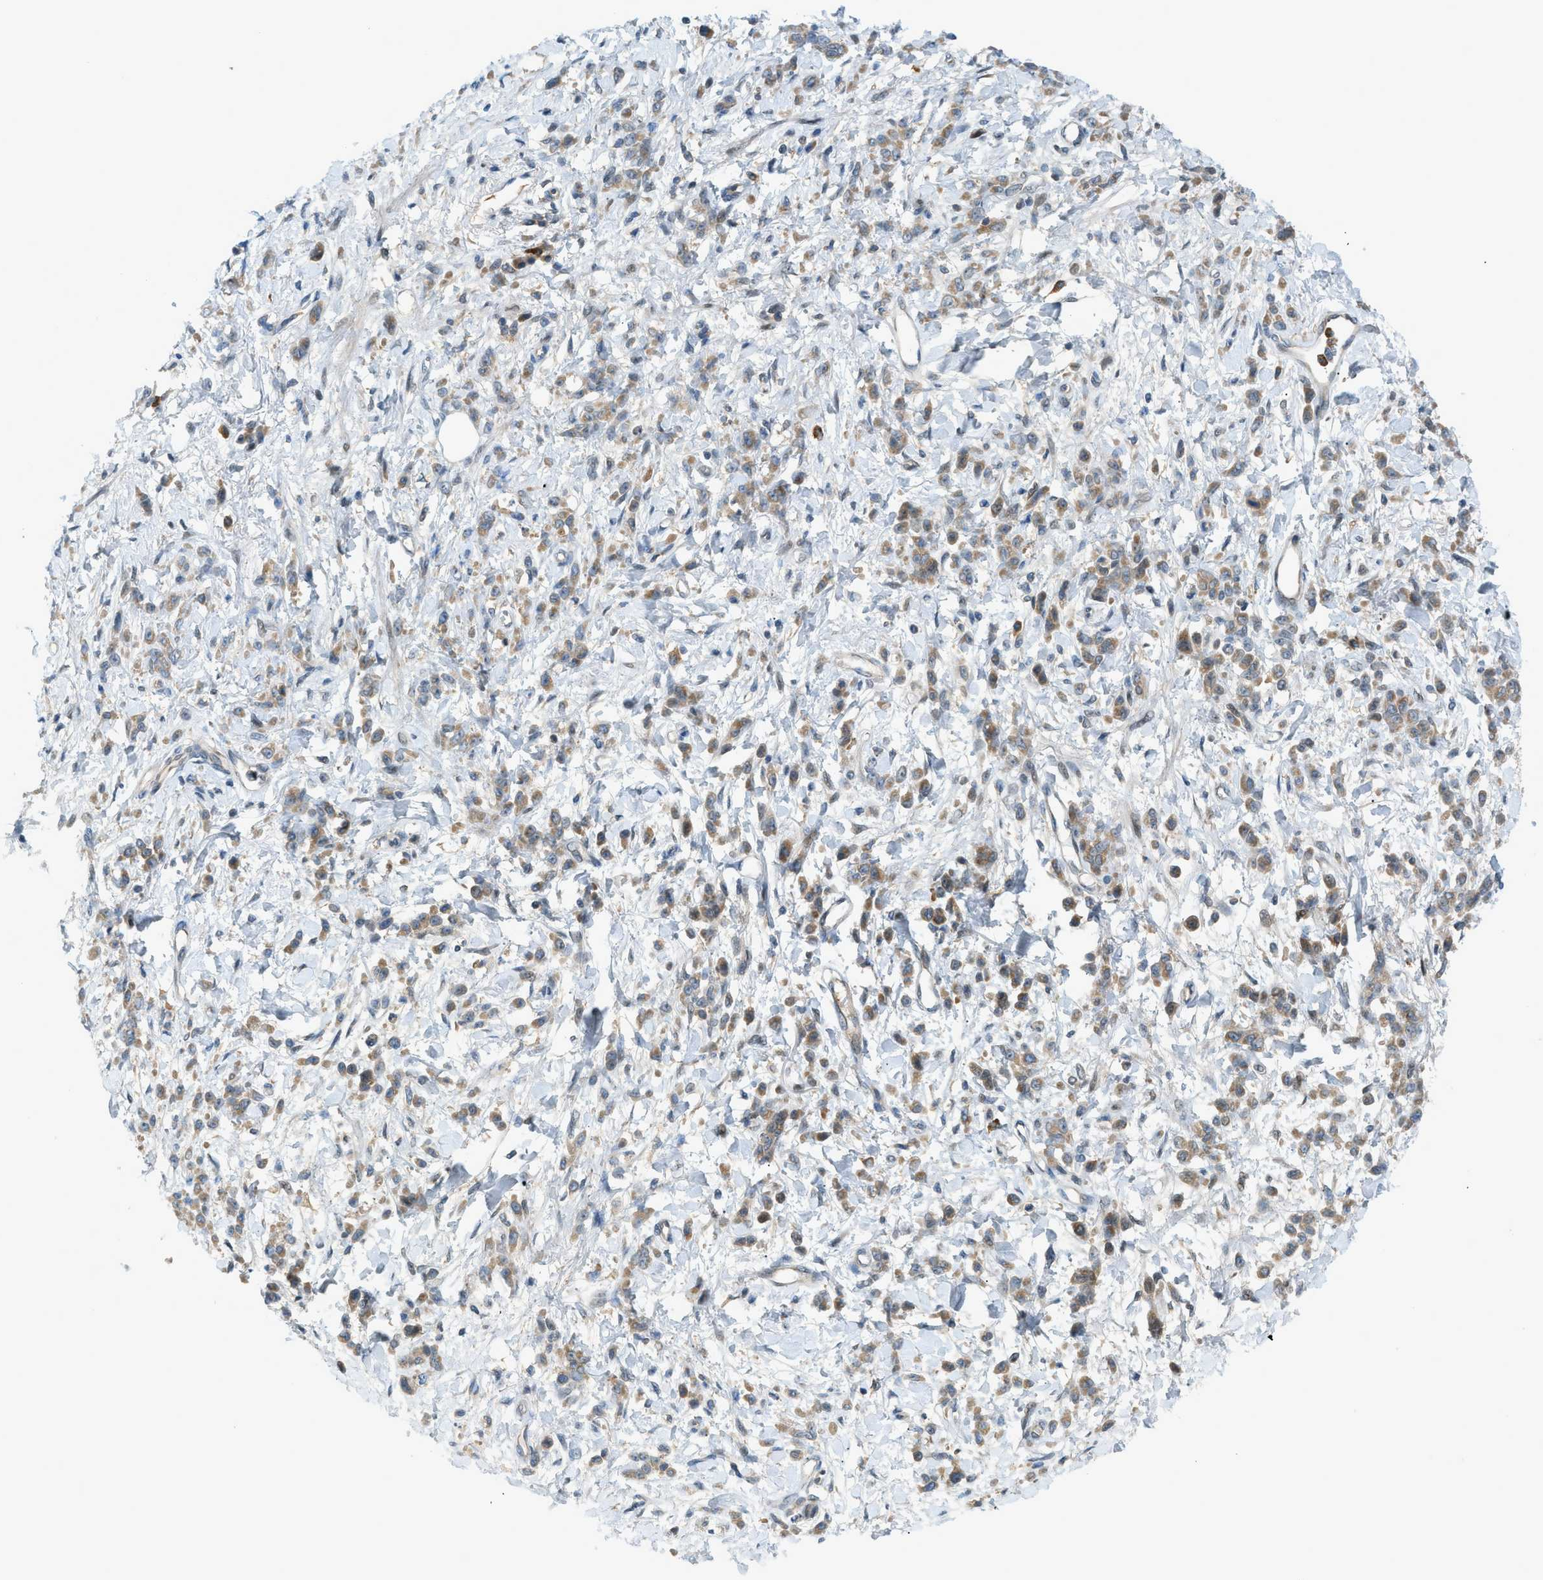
{"staining": {"intensity": "moderate", "quantity": ">75%", "location": "cytoplasmic/membranous"}, "tissue": "stomach cancer", "cell_type": "Tumor cells", "image_type": "cancer", "snomed": [{"axis": "morphology", "description": "Normal tissue, NOS"}, {"axis": "morphology", "description": "Adenocarcinoma, NOS"}, {"axis": "topography", "description": "Stomach"}], "caption": "IHC image of human stomach cancer (adenocarcinoma) stained for a protein (brown), which exhibits medium levels of moderate cytoplasmic/membranous staining in approximately >75% of tumor cells.", "gene": "DYRK1A", "patient": {"sex": "male", "age": 82}}